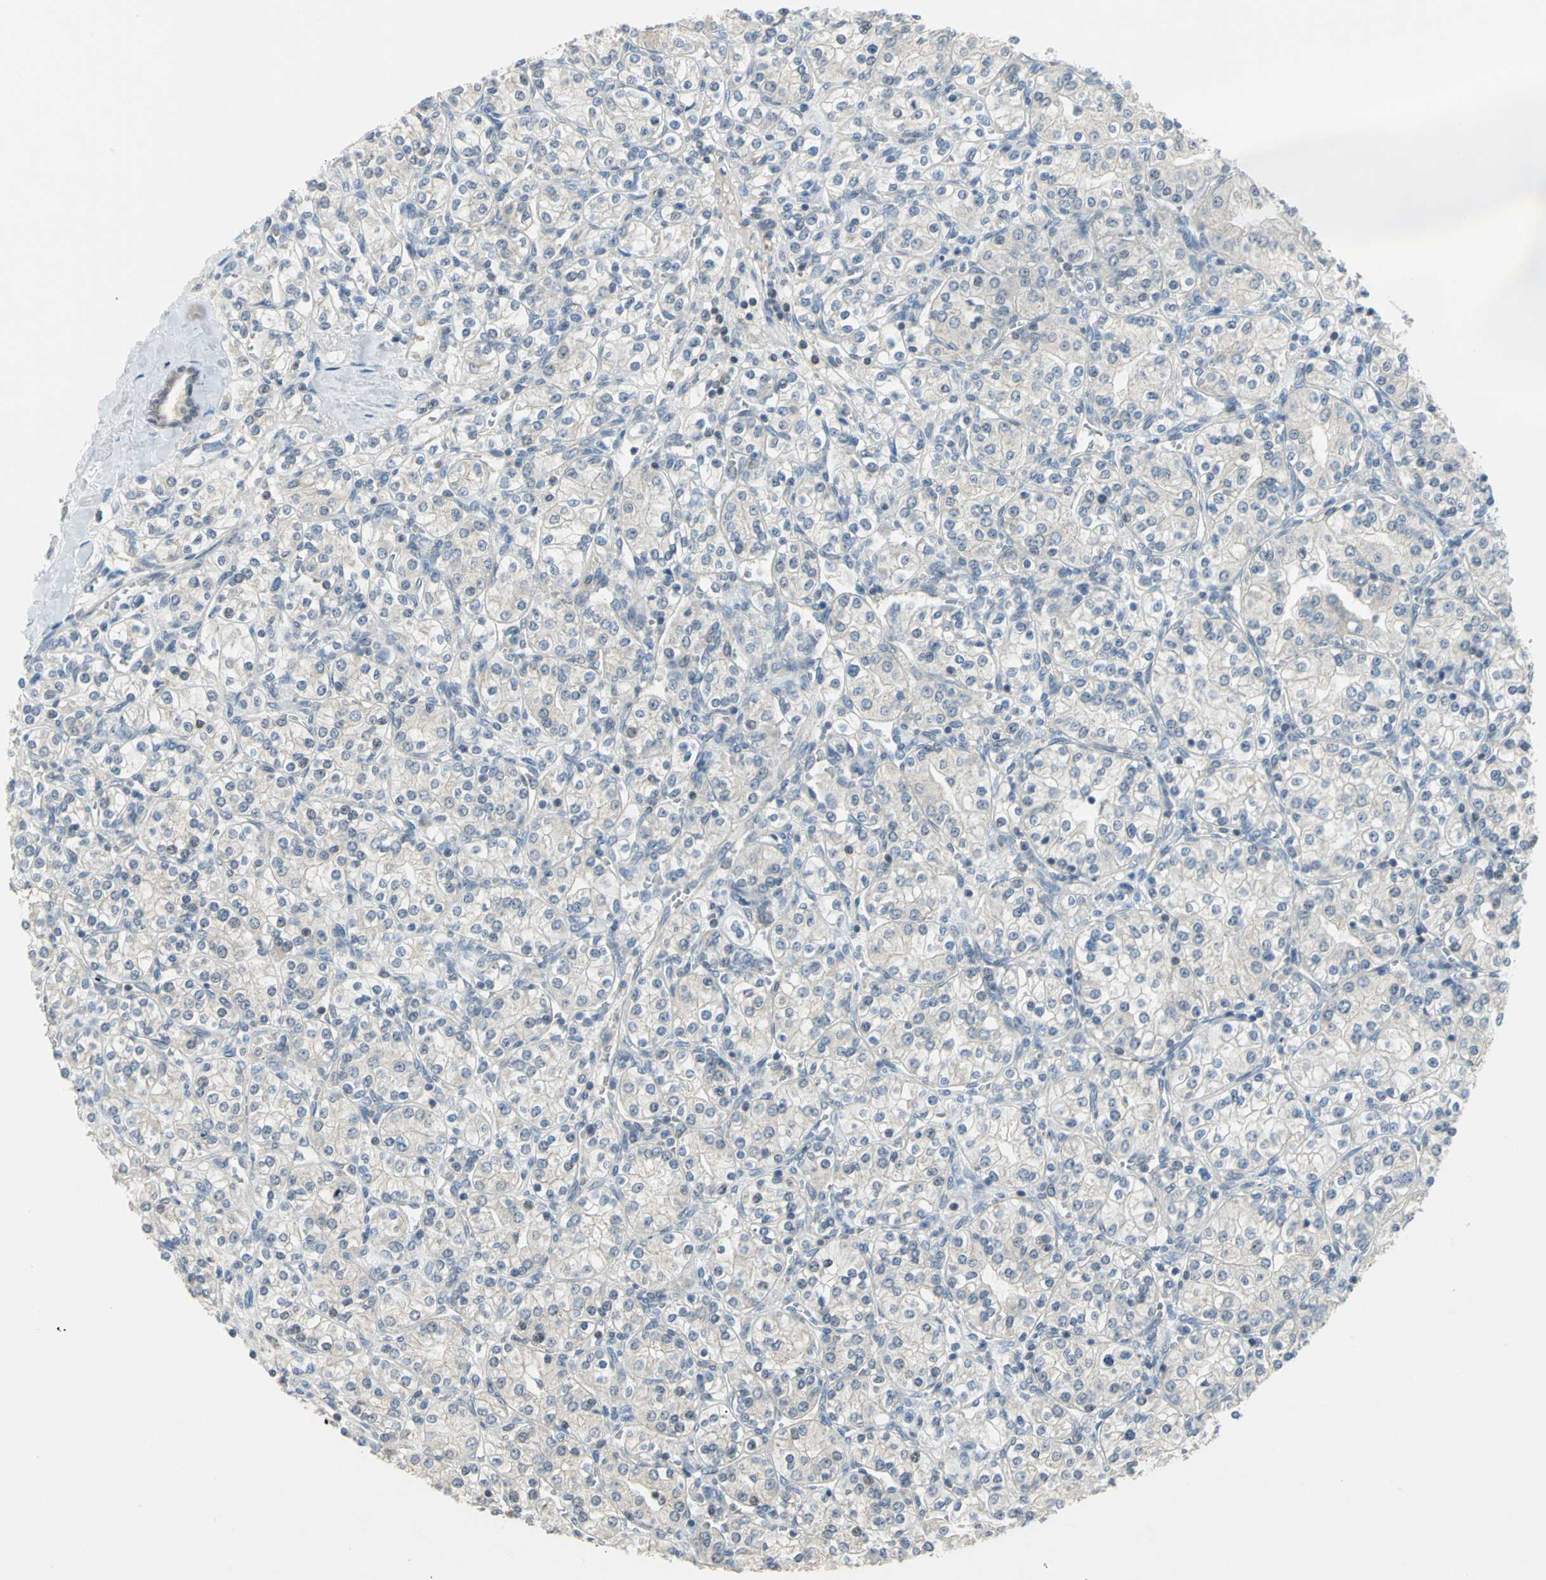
{"staining": {"intensity": "negative", "quantity": "none", "location": "none"}, "tissue": "renal cancer", "cell_type": "Tumor cells", "image_type": "cancer", "snomed": [{"axis": "morphology", "description": "Adenocarcinoma, NOS"}, {"axis": "topography", "description": "Kidney"}], "caption": "Adenocarcinoma (renal) was stained to show a protein in brown. There is no significant expression in tumor cells.", "gene": "PPIA", "patient": {"sex": "male", "age": 77}}